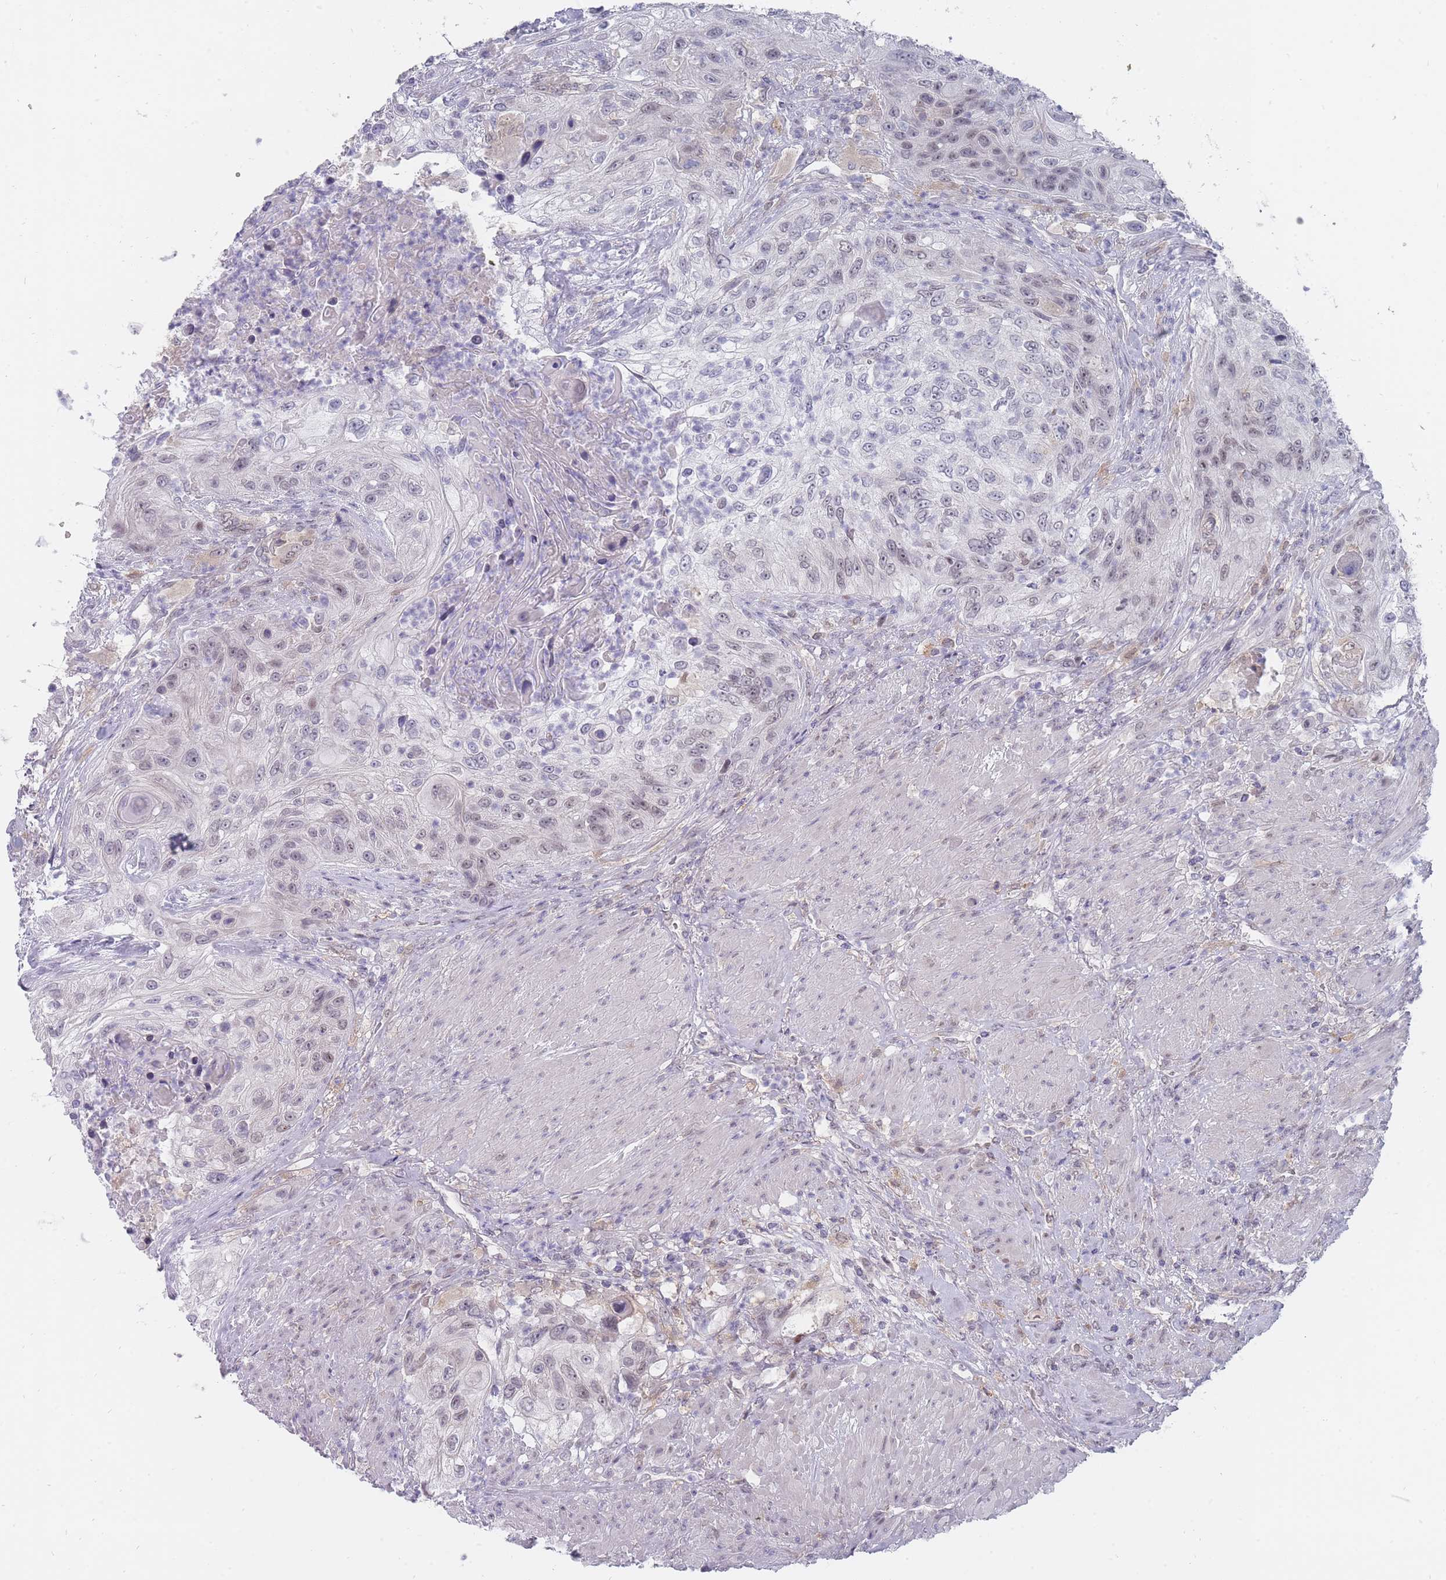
{"staining": {"intensity": "weak", "quantity": "<25%", "location": "nuclear"}, "tissue": "urothelial cancer", "cell_type": "Tumor cells", "image_type": "cancer", "snomed": [{"axis": "morphology", "description": "Urothelial carcinoma, High grade"}, {"axis": "topography", "description": "Urinary bladder"}], "caption": "IHC of human urothelial carcinoma (high-grade) reveals no staining in tumor cells.", "gene": "GINS1", "patient": {"sex": "female", "age": 60}}